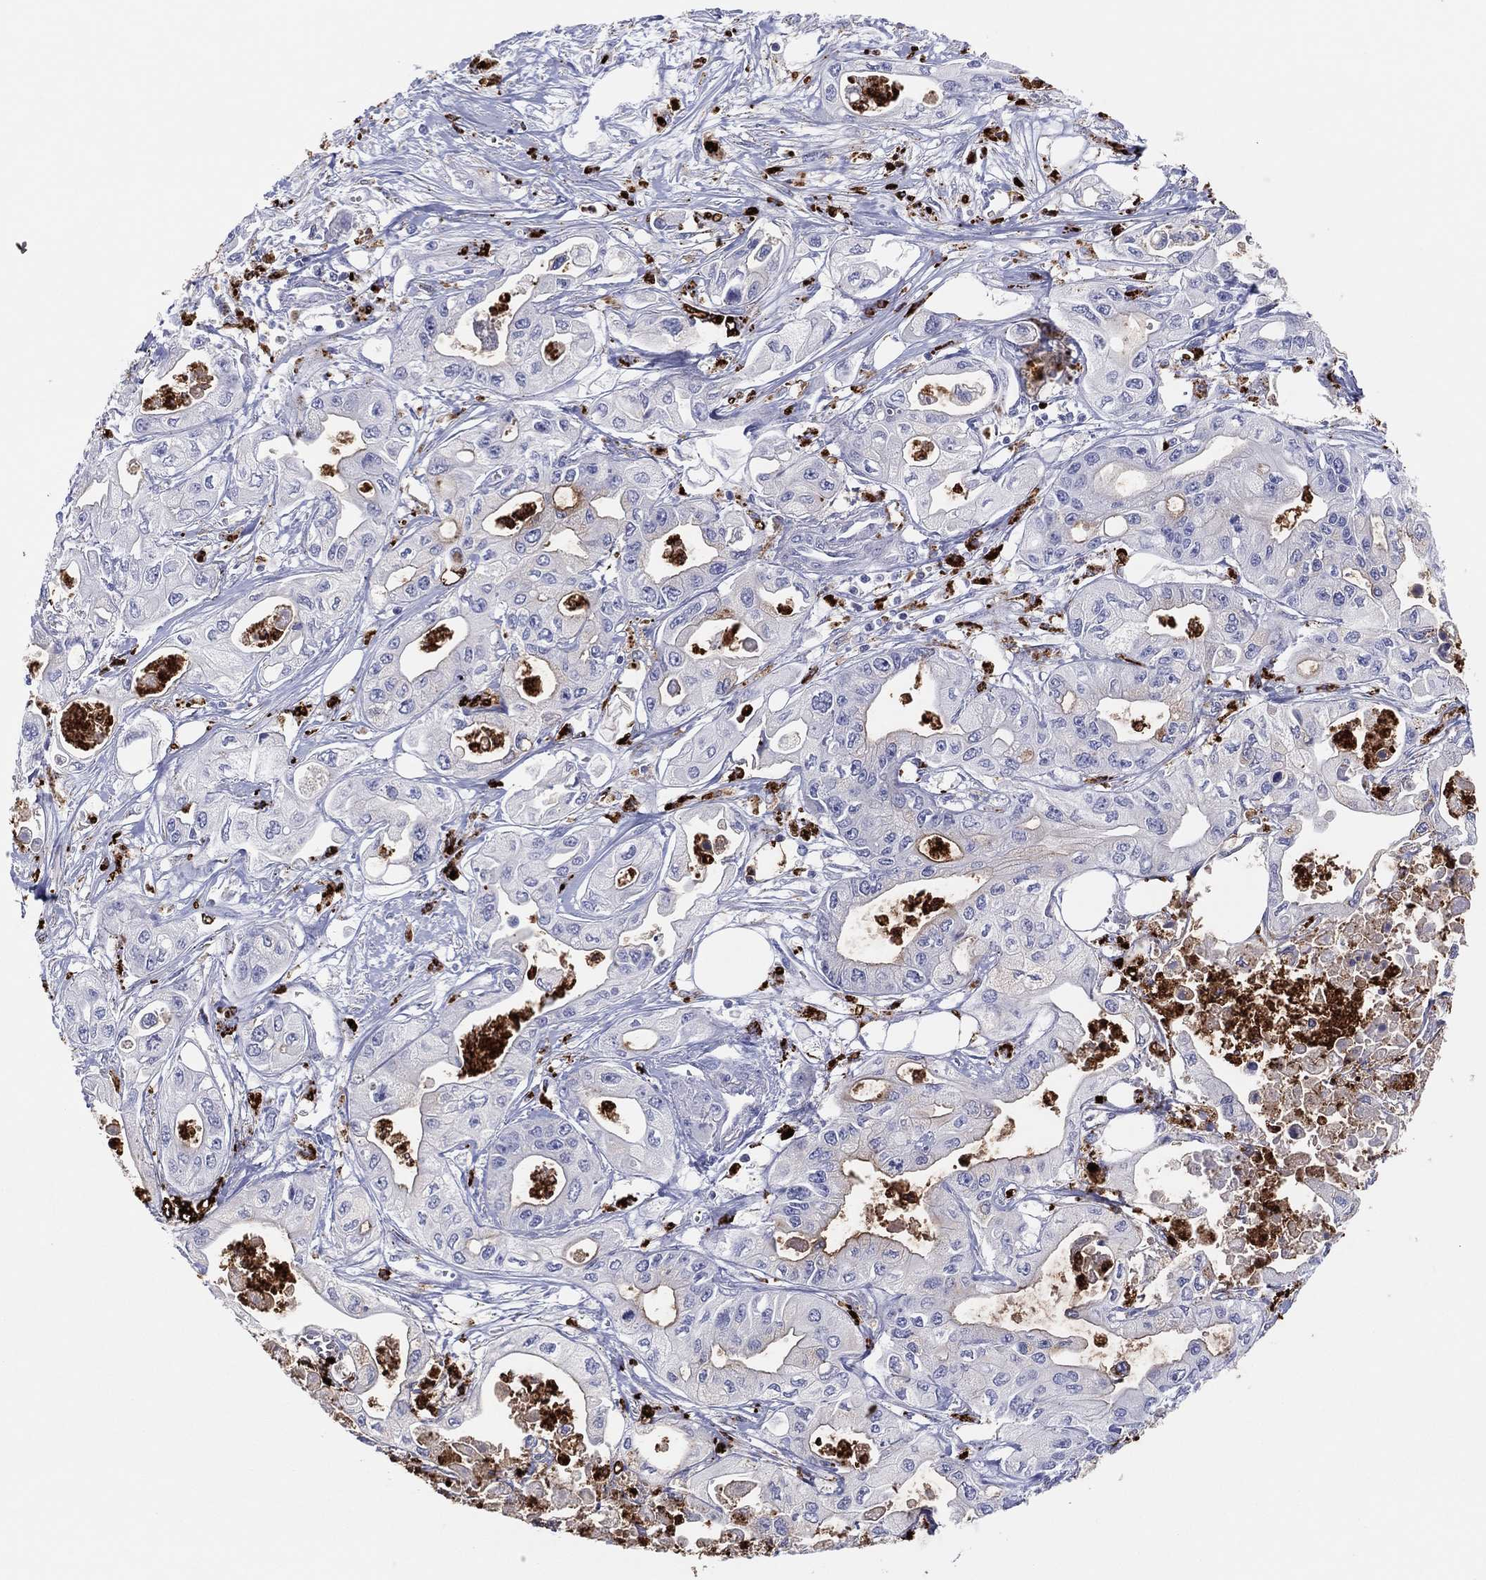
{"staining": {"intensity": "weak", "quantity": "<25%", "location": "cytoplasmic/membranous"}, "tissue": "pancreatic cancer", "cell_type": "Tumor cells", "image_type": "cancer", "snomed": [{"axis": "morphology", "description": "Adenocarcinoma, NOS"}, {"axis": "topography", "description": "Pancreas"}], "caption": "Tumor cells are negative for protein expression in human pancreatic adenocarcinoma.", "gene": "PLAC8", "patient": {"sex": "male", "age": 70}}